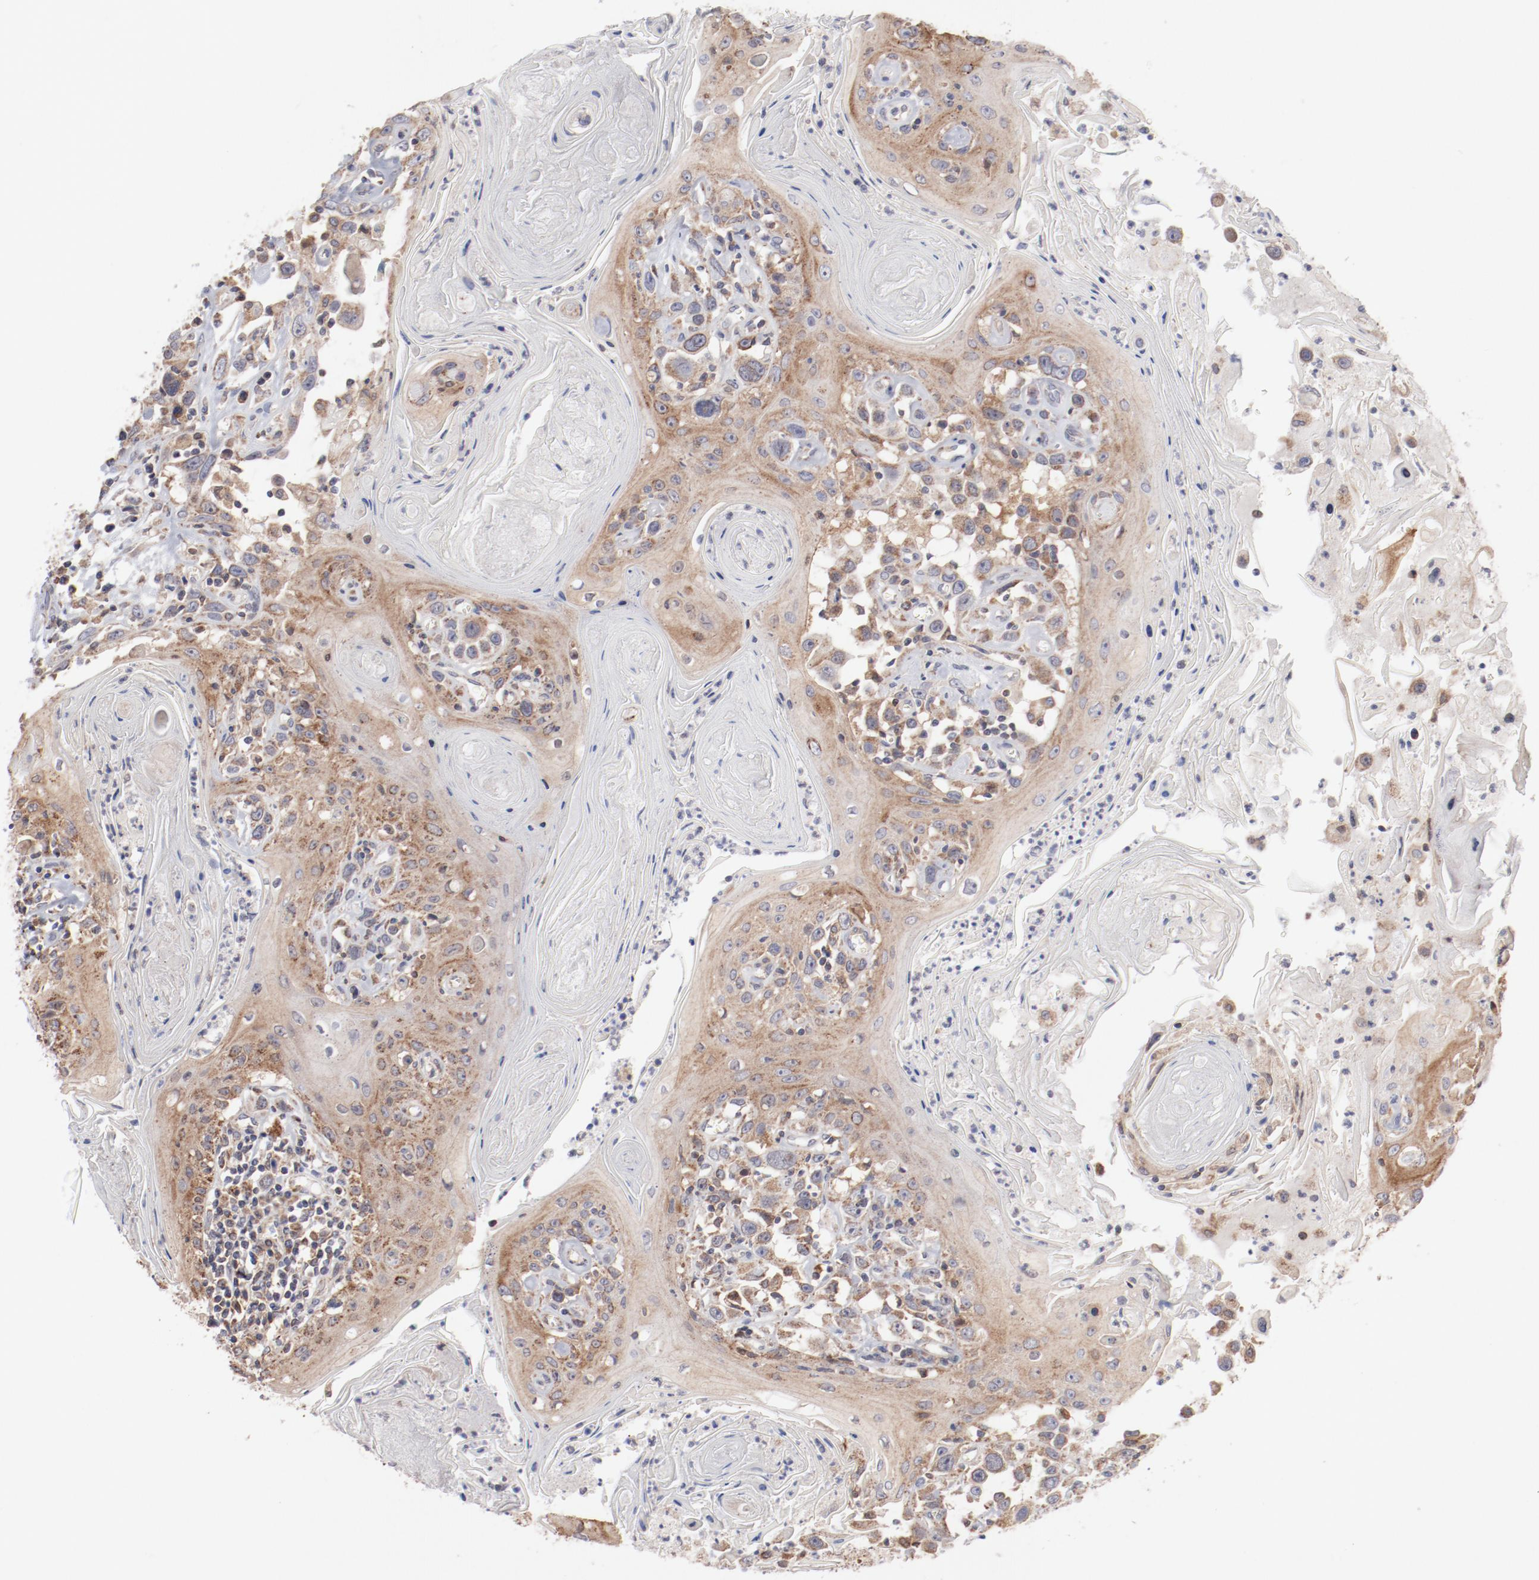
{"staining": {"intensity": "moderate", "quantity": ">75%", "location": "cytoplasmic/membranous"}, "tissue": "head and neck cancer", "cell_type": "Tumor cells", "image_type": "cancer", "snomed": [{"axis": "morphology", "description": "Squamous cell carcinoma, NOS"}, {"axis": "topography", "description": "Oral tissue"}, {"axis": "topography", "description": "Head-Neck"}], "caption": "Immunohistochemical staining of human head and neck cancer shows moderate cytoplasmic/membranous protein staining in about >75% of tumor cells.", "gene": "PPFIBP2", "patient": {"sex": "female", "age": 76}}